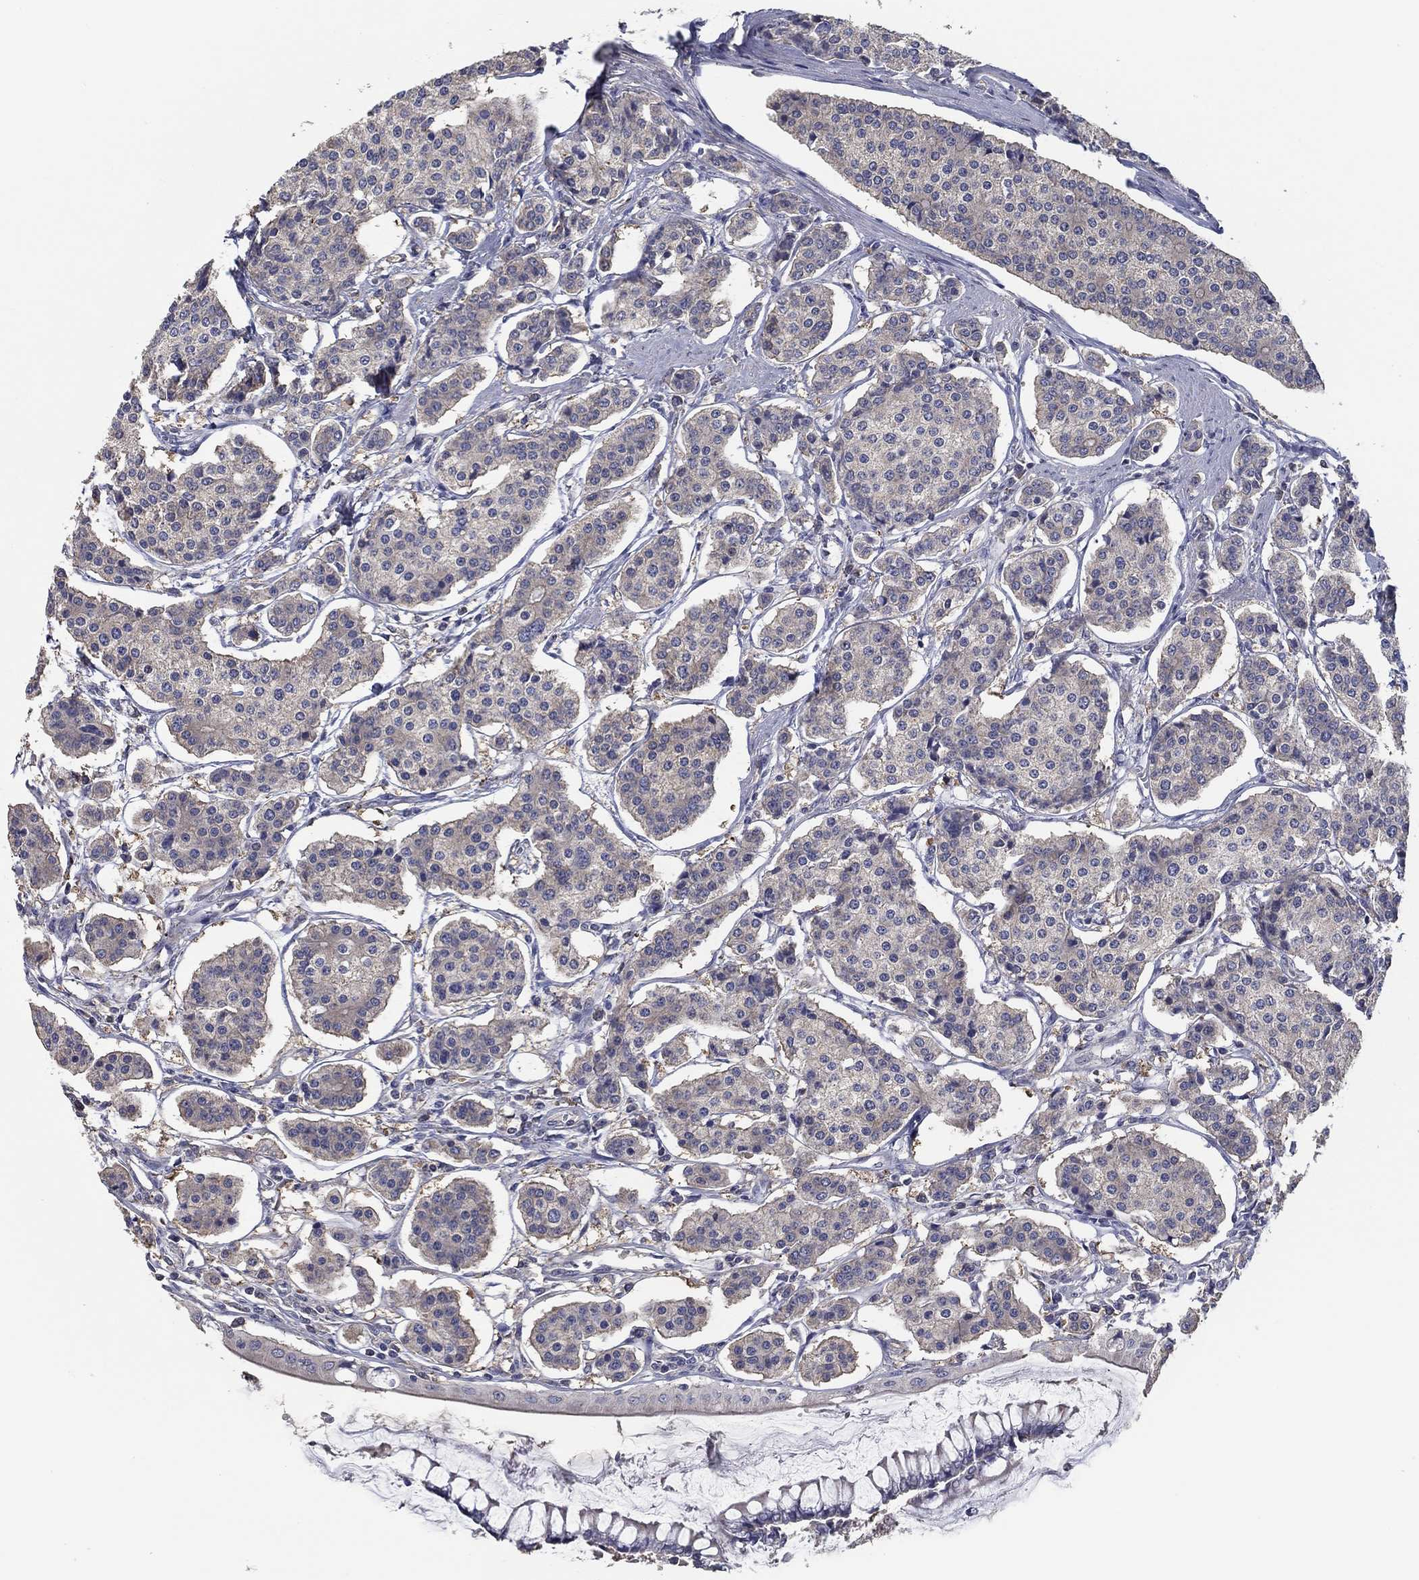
{"staining": {"intensity": "weak", "quantity": "<25%", "location": "cytoplasmic/membranous"}, "tissue": "carcinoid", "cell_type": "Tumor cells", "image_type": "cancer", "snomed": [{"axis": "morphology", "description": "Carcinoid, malignant, NOS"}, {"axis": "topography", "description": "Small intestine"}], "caption": "This photomicrograph is of carcinoid stained with immunohistochemistry to label a protein in brown with the nuclei are counter-stained blue. There is no staining in tumor cells. (DAB (3,3'-diaminobenzidine) immunohistochemistry, high magnification).", "gene": "DOCK3", "patient": {"sex": "female", "age": 65}}